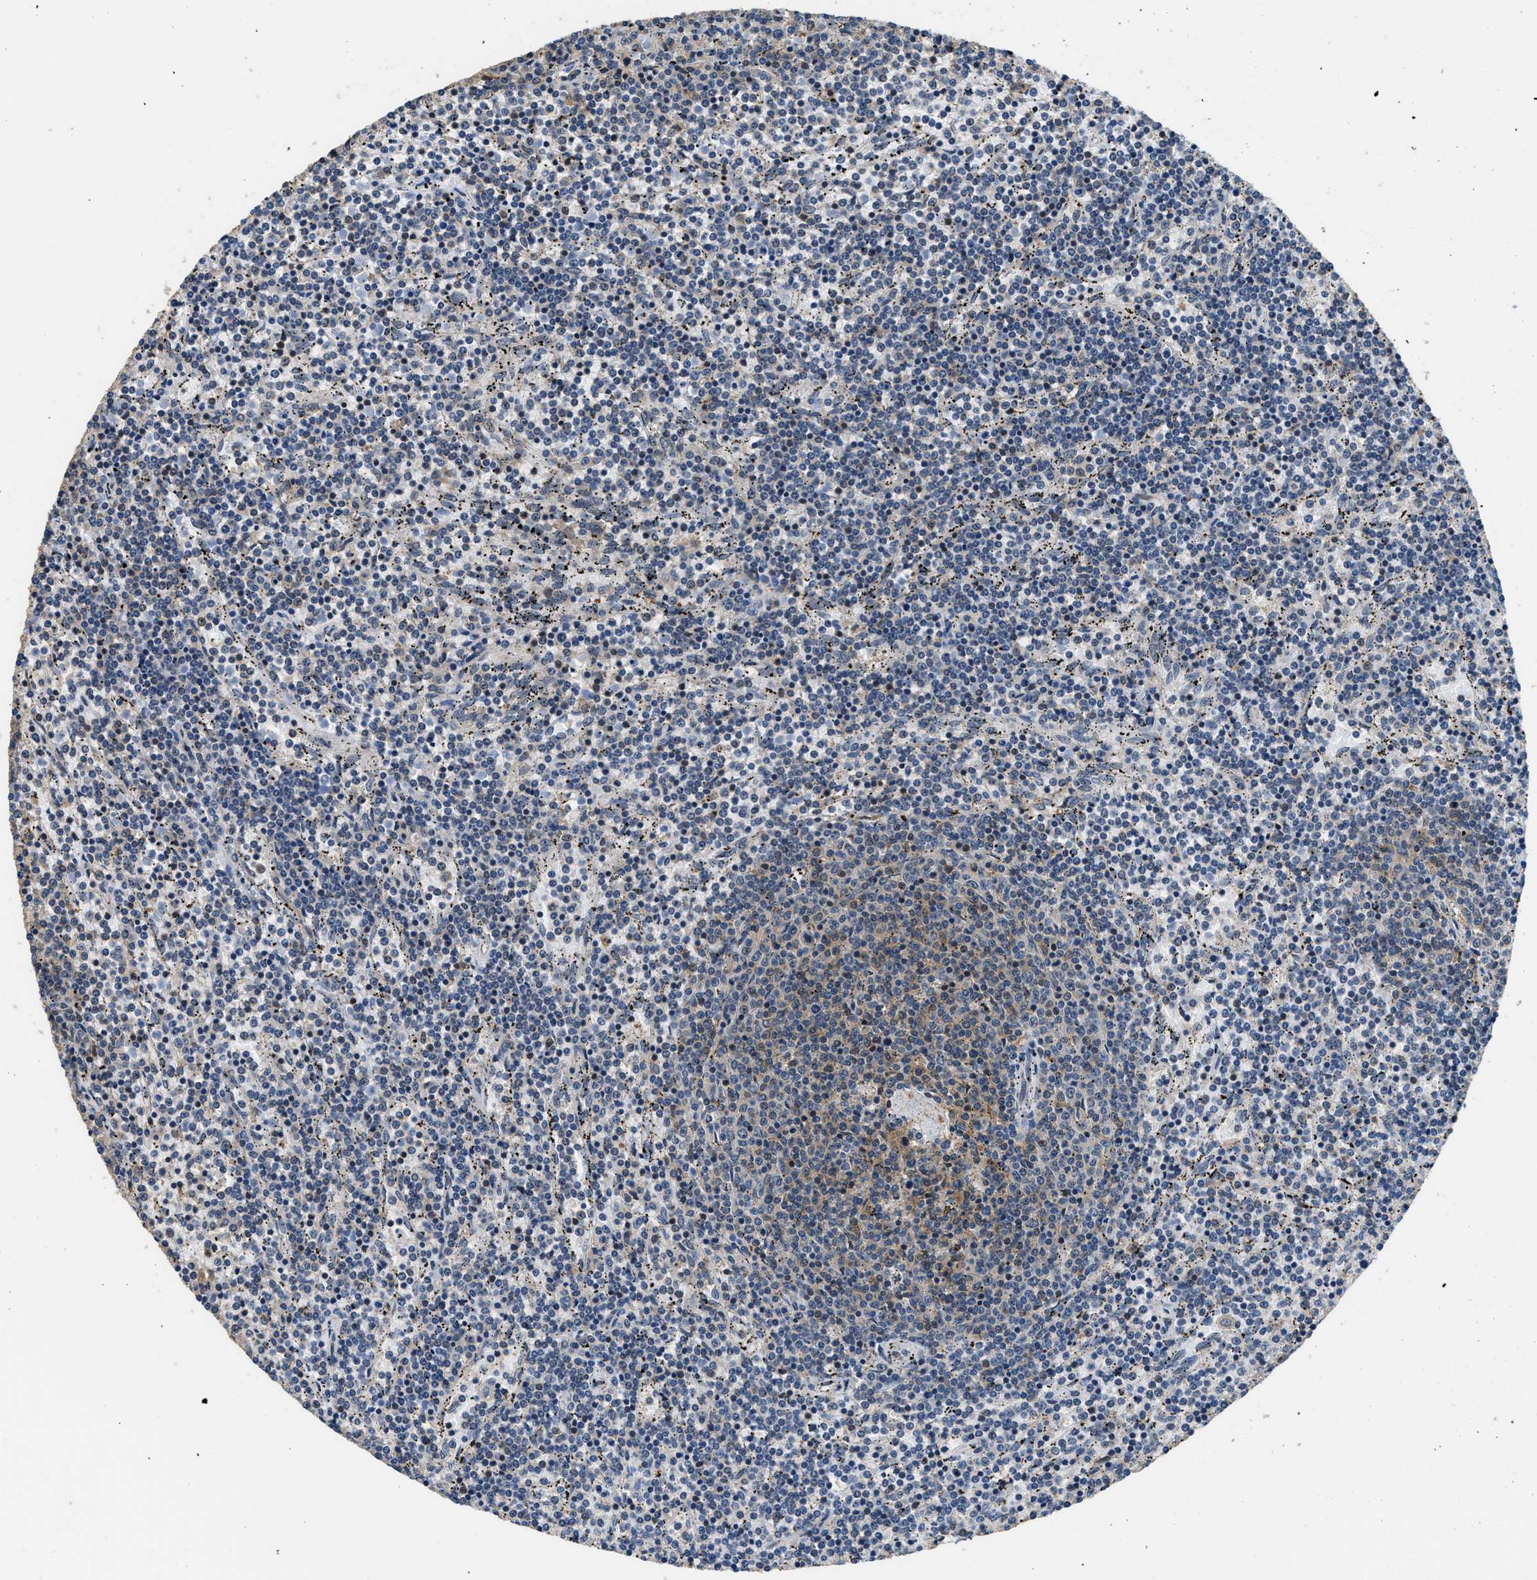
{"staining": {"intensity": "moderate", "quantity": "<25%", "location": "cytoplasmic/membranous"}, "tissue": "lymphoma", "cell_type": "Tumor cells", "image_type": "cancer", "snomed": [{"axis": "morphology", "description": "Malignant lymphoma, non-Hodgkin's type, Low grade"}, {"axis": "topography", "description": "Spleen"}], "caption": "Low-grade malignant lymphoma, non-Hodgkin's type stained for a protein exhibits moderate cytoplasmic/membranous positivity in tumor cells.", "gene": "MTMR1", "patient": {"sex": "female", "age": 50}}